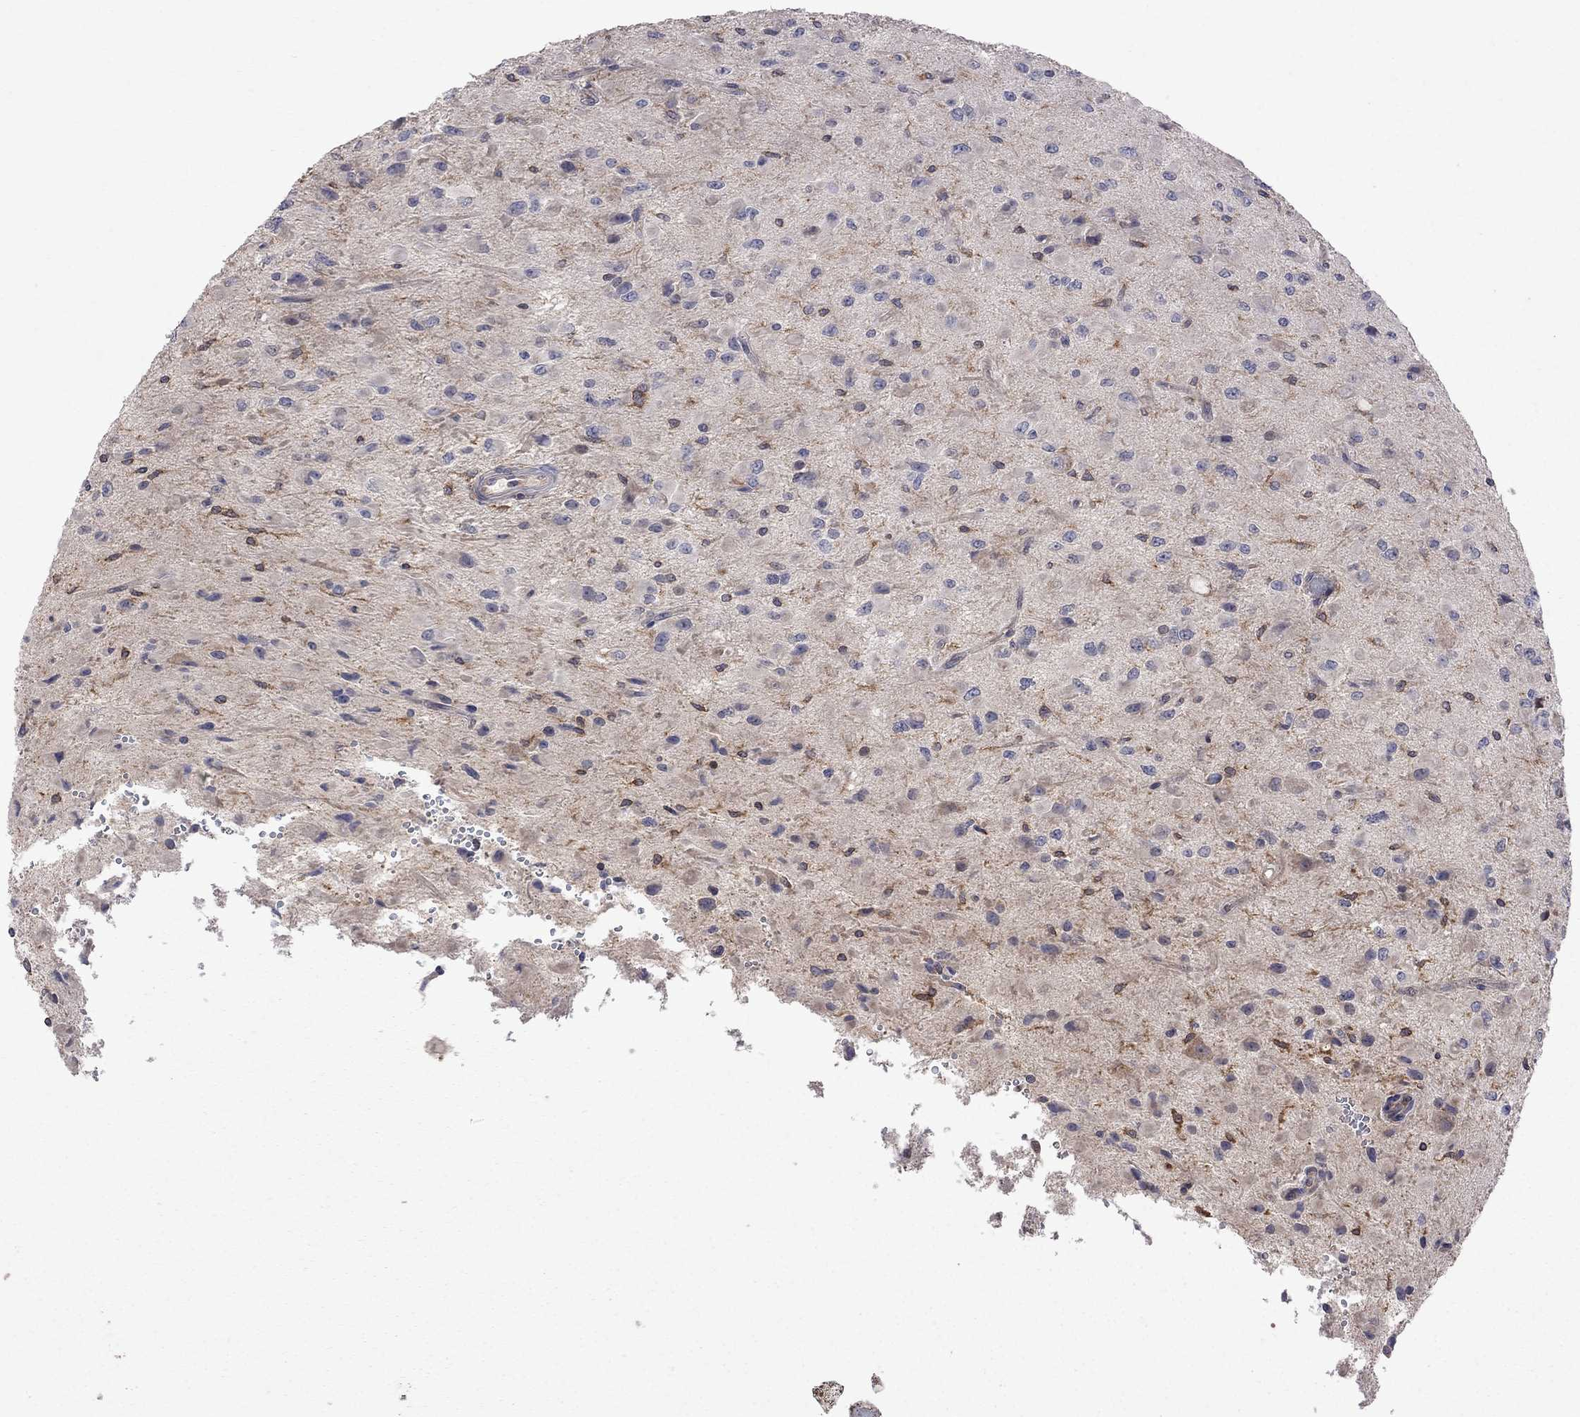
{"staining": {"intensity": "negative", "quantity": "none", "location": "none"}, "tissue": "glioma", "cell_type": "Tumor cells", "image_type": "cancer", "snomed": [{"axis": "morphology", "description": "Glioma, malignant, High grade"}, {"axis": "topography", "description": "Cerebral cortex"}], "caption": "Tumor cells show no significant protein expression in malignant glioma (high-grade).", "gene": "ABI3", "patient": {"sex": "male", "age": 35}}